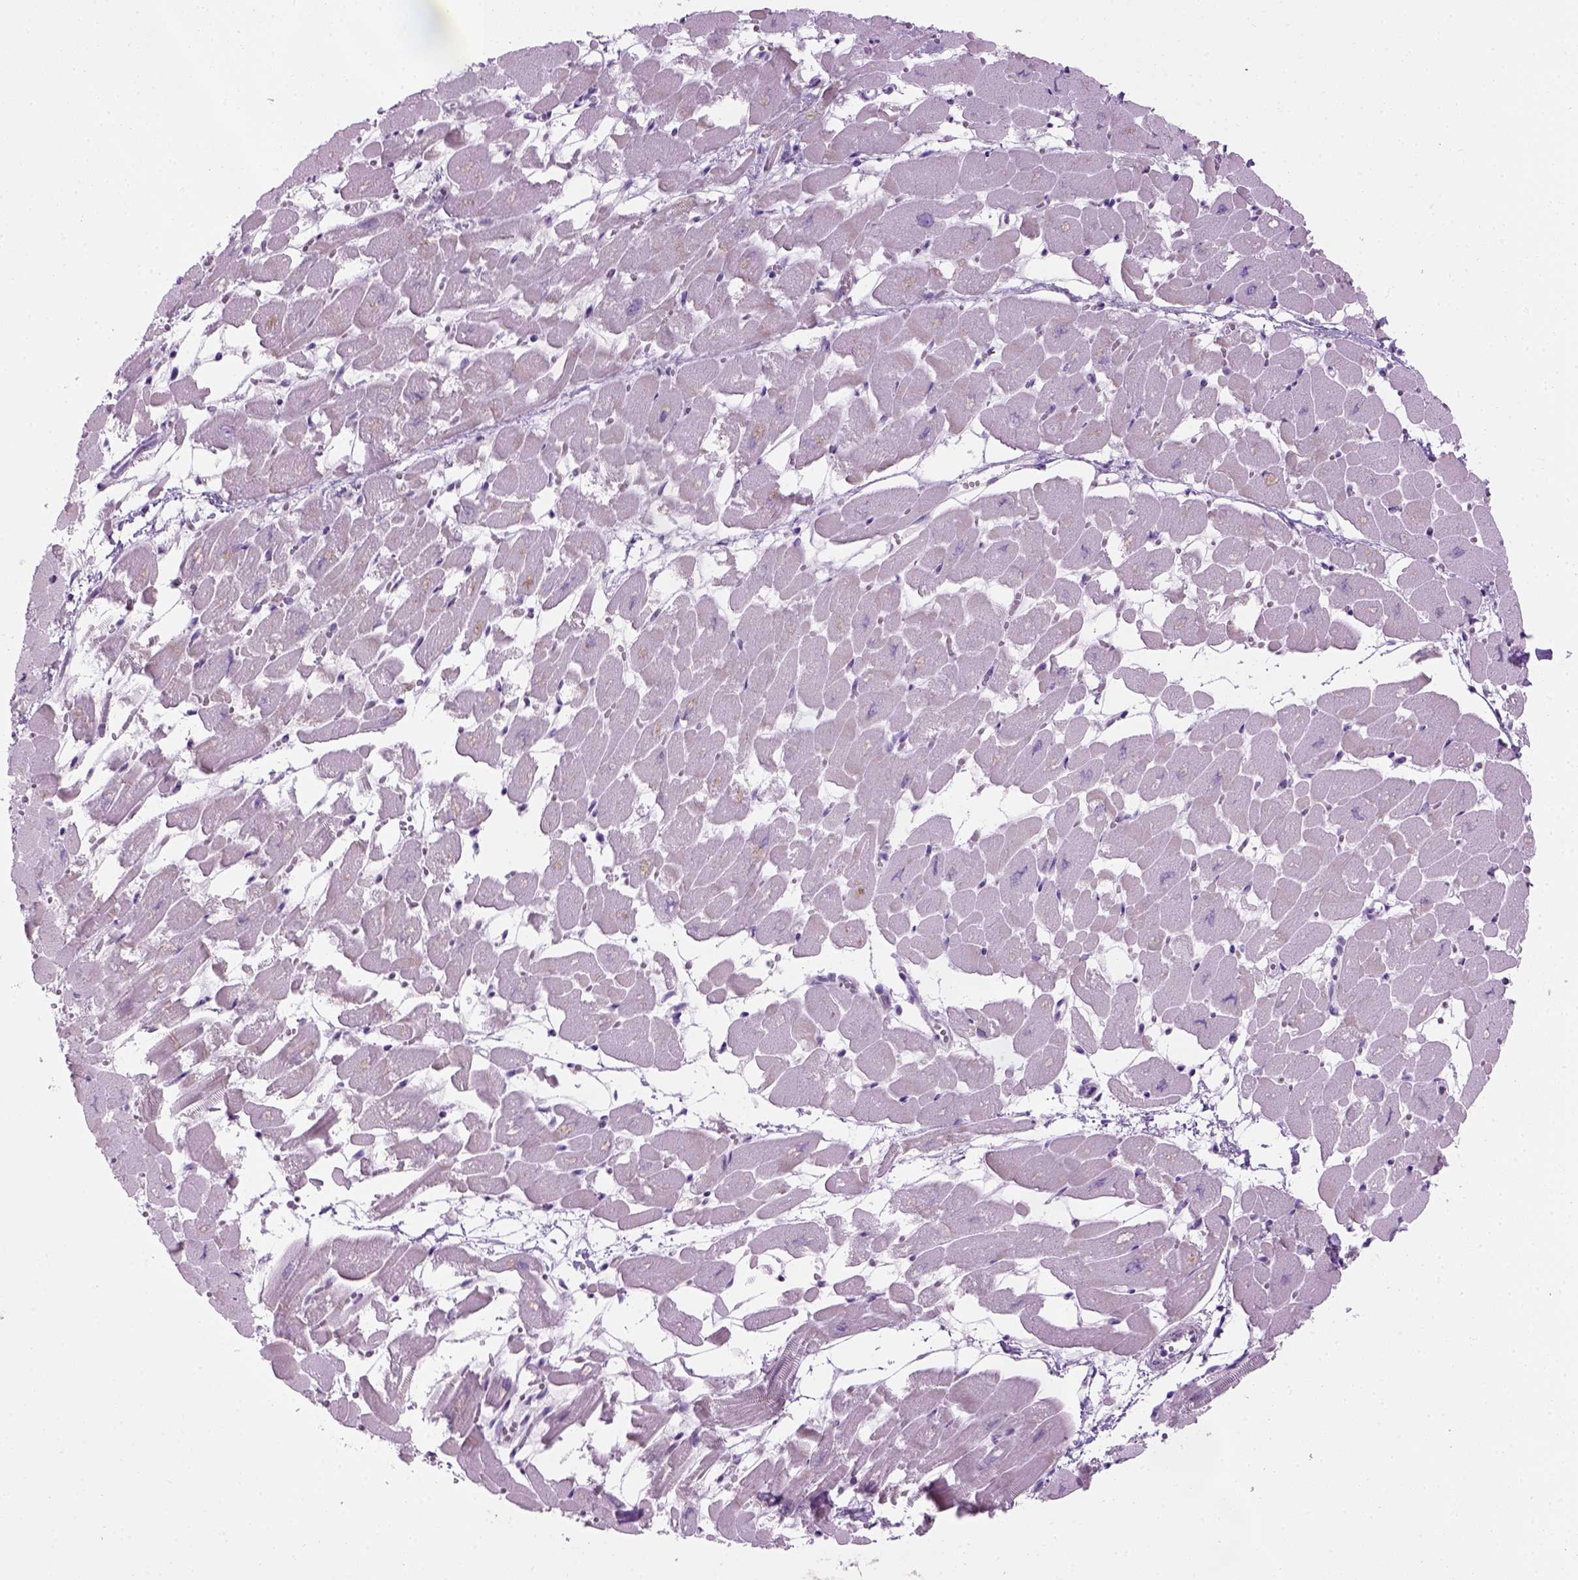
{"staining": {"intensity": "negative", "quantity": "none", "location": "none"}, "tissue": "heart muscle", "cell_type": "Cardiomyocytes", "image_type": "normal", "snomed": [{"axis": "morphology", "description": "Normal tissue, NOS"}, {"axis": "topography", "description": "Heart"}], "caption": "Human heart muscle stained for a protein using IHC demonstrates no staining in cardiomyocytes.", "gene": "CIBAR2", "patient": {"sex": "female", "age": 52}}